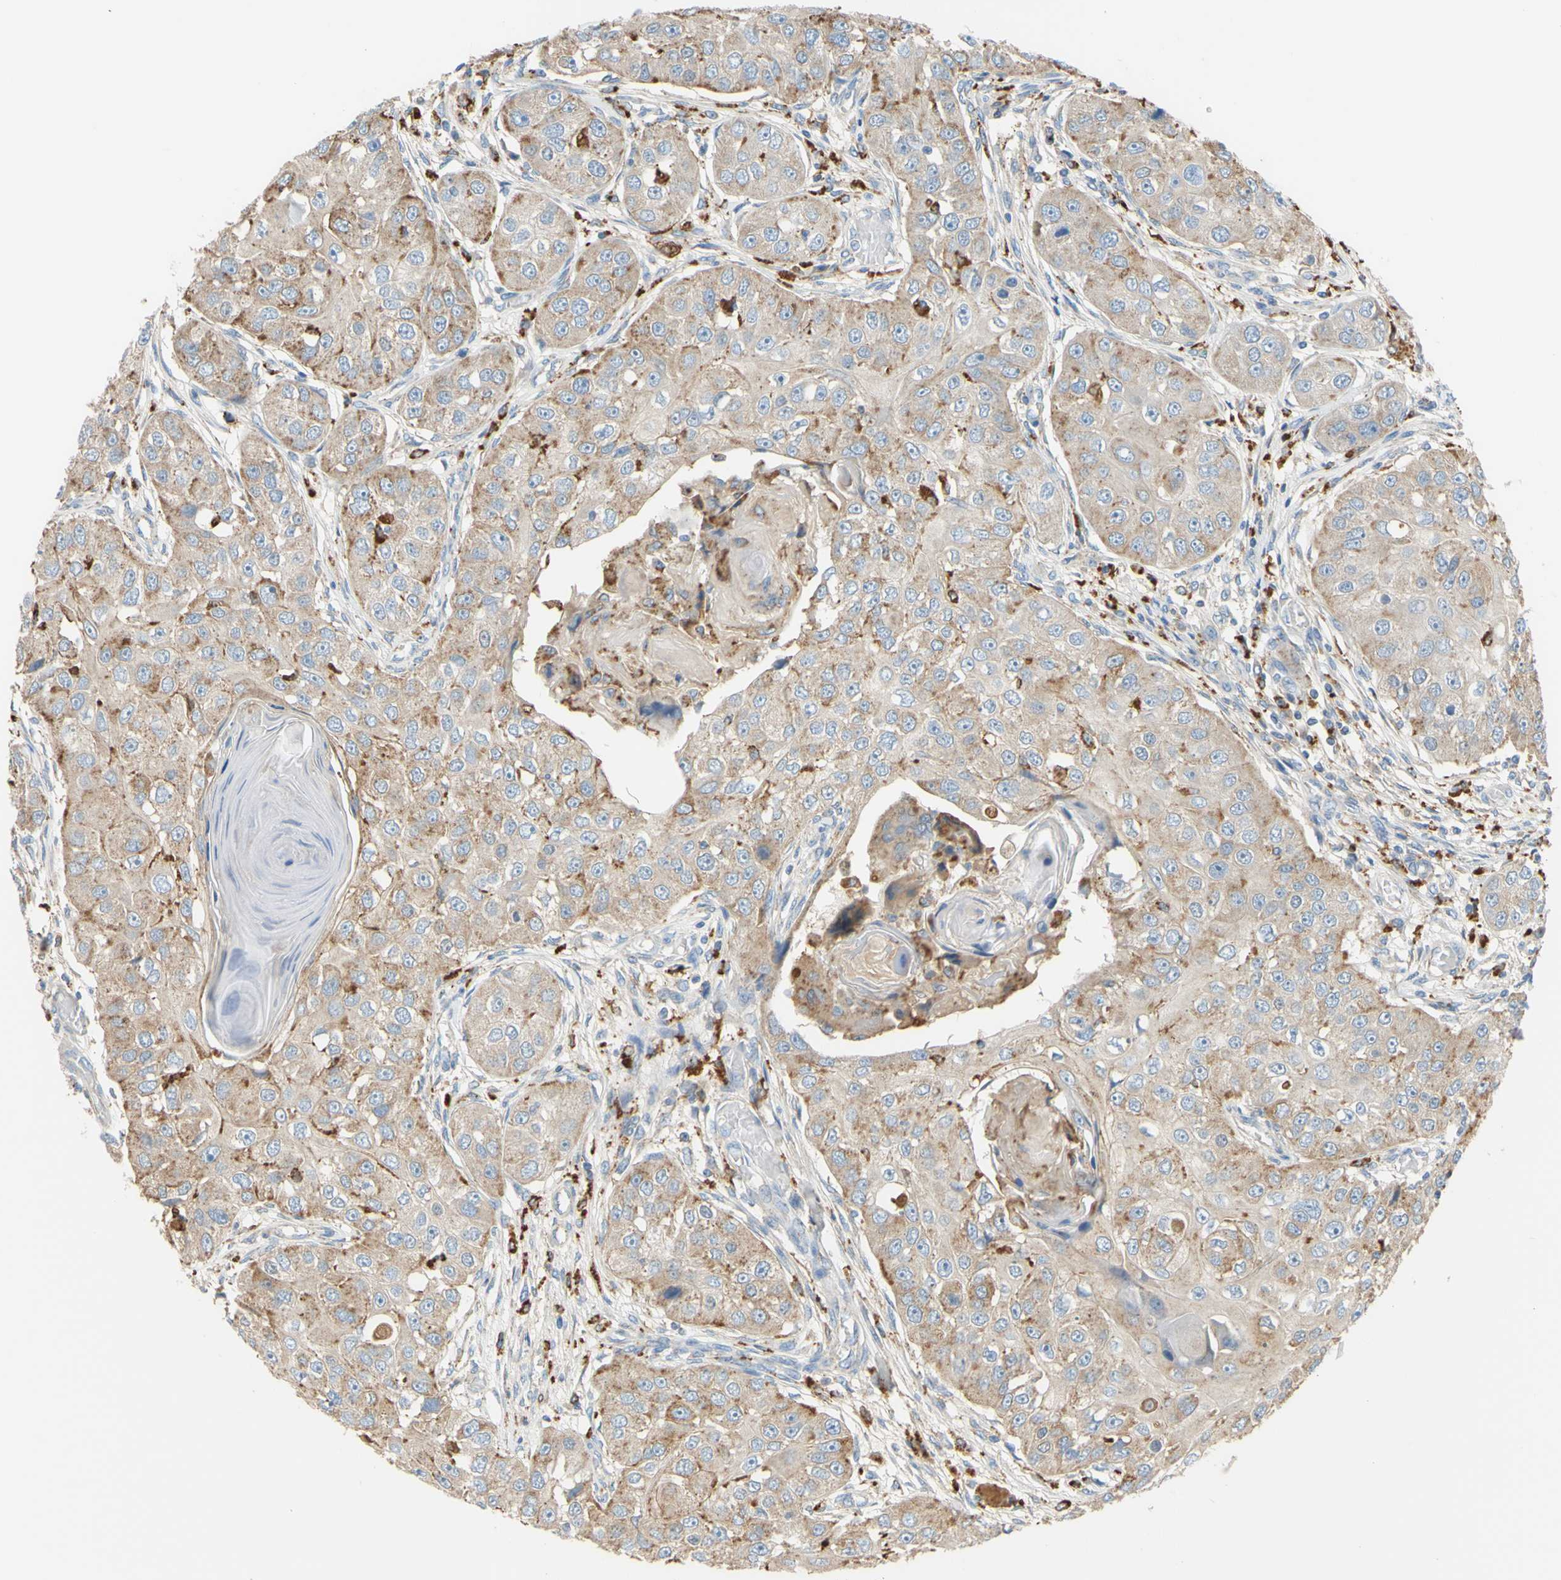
{"staining": {"intensity": "weak", "quantity": ">75%", "location": "cytoplasmic/membranous"}, "tissue": "head and neck cancer", "cell_type": "Tumor cells", "image_type": "cancer", "snomed": [{"axis": "morphology", "description": "Normal tissue, NOS"}, {"axis": "morphology", "description": "Squamous cell carcinoma, NOS"}, {"axis": "topography", "description": "Skeletal muscle"}, {"axis": "topography", "description": "Head-Neck"}], "caption": "This image reveals immunohistochemistry staining of head and neck squamous cell carcinoma, with low weak cytoplasmic/membranous positivity in about >75% of tumor cells.", "gene": "CTSD", "patient": {"sex": "male", "age": 51}}